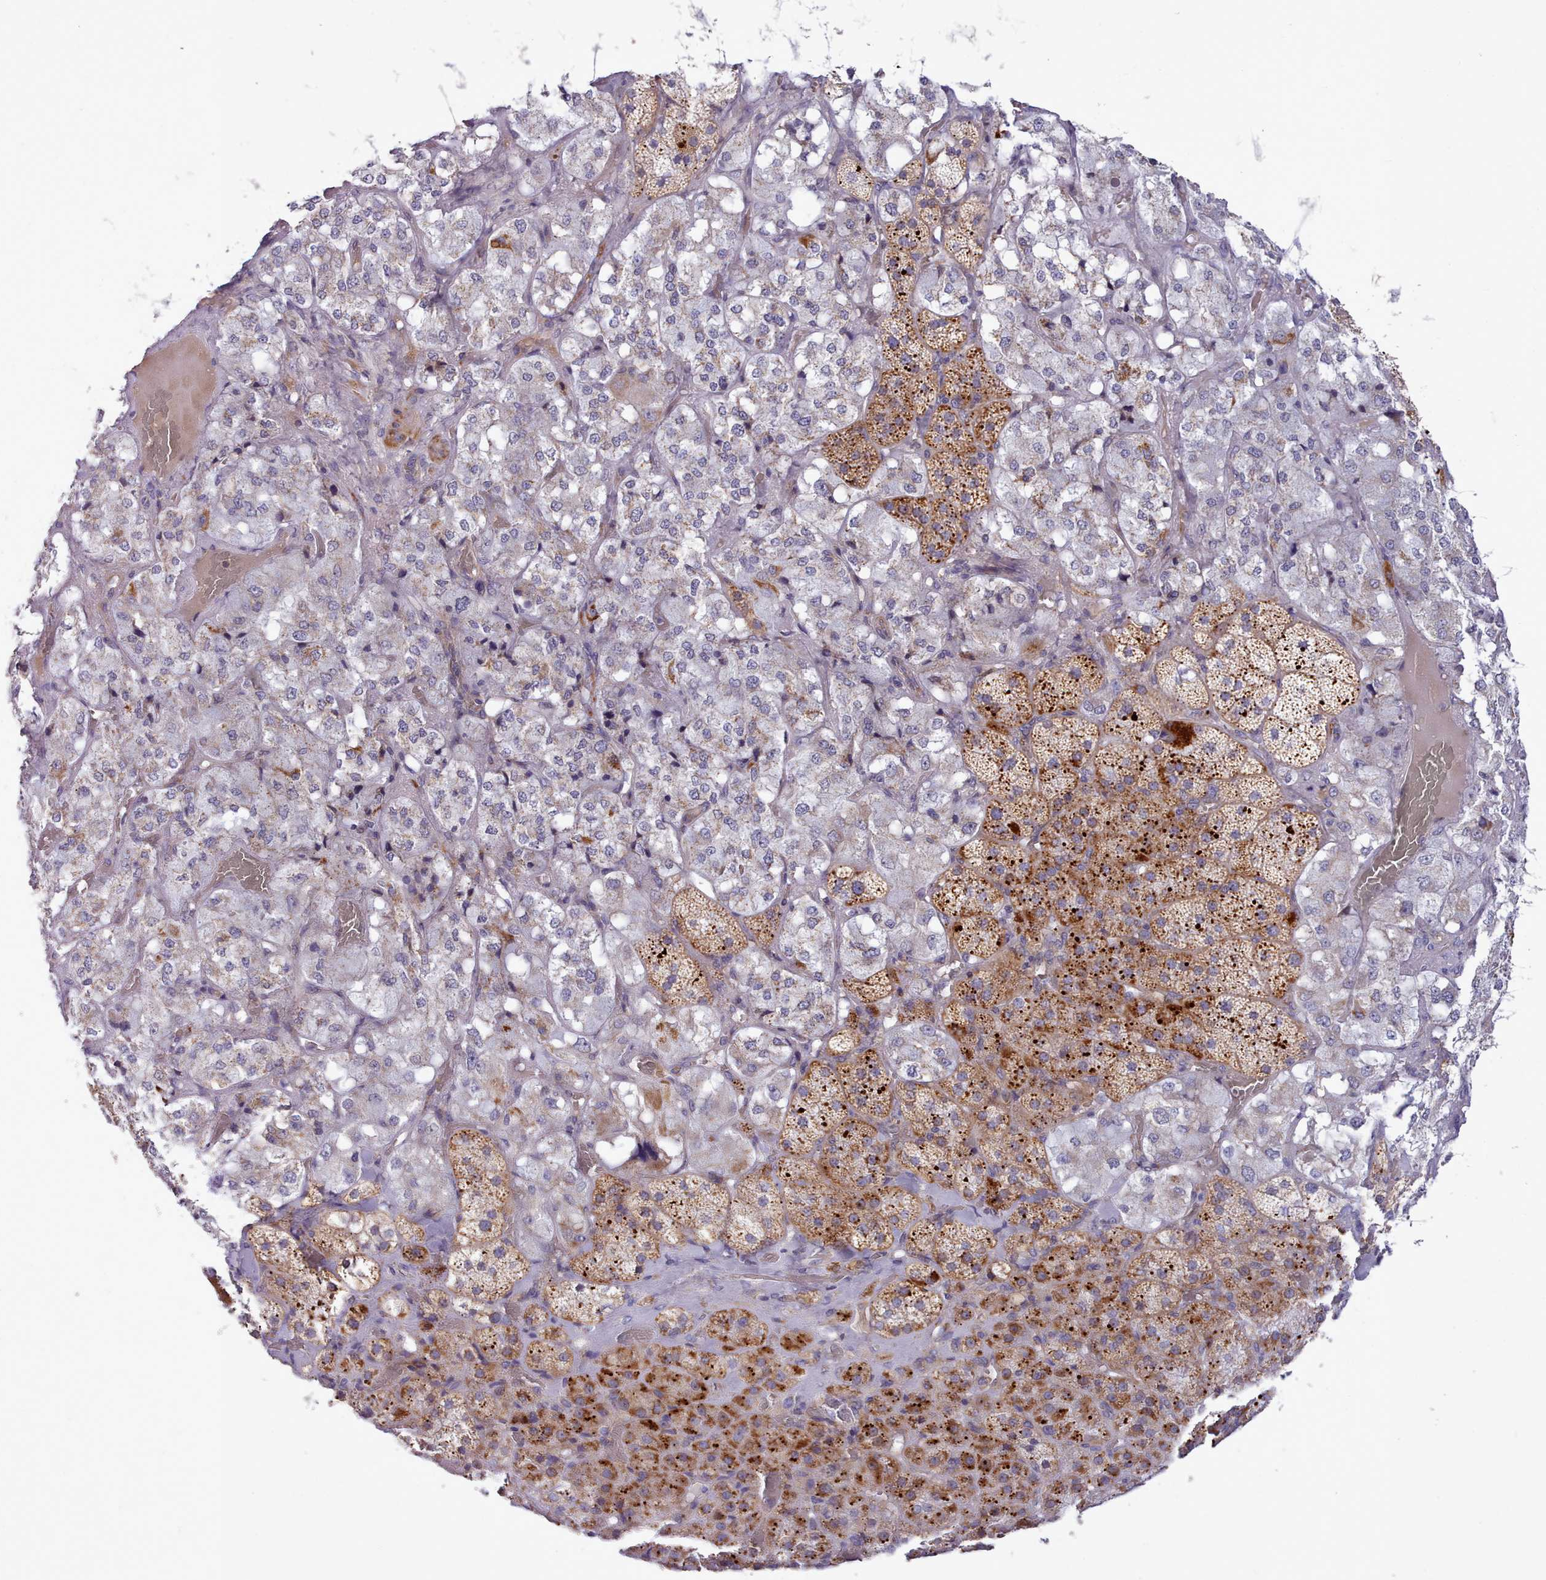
{"staining": {"intensity": "strong", "quantity": "25%-75%", "location": "cytoplasmic/membranous"}, "tissue": "adrenal gland", "cell_type": "Glandular cells", "image_type": "normal", "snomed": [{"axis": "morphology", "description": "Normal tissue, NOS"}, {"axis": "topography", "description": "Adrenal gland"}], "caption": "Immunohistochemical staining of normal adrenal gland demonstrates strong cytoplasmic/membranous protein expression in about 25%-75% of glandular cells. (Brightfield microscopy of DAB IHC at high magnification).", "gene": "MRPL21", "patient": {"sex": "male", "age": 57}}